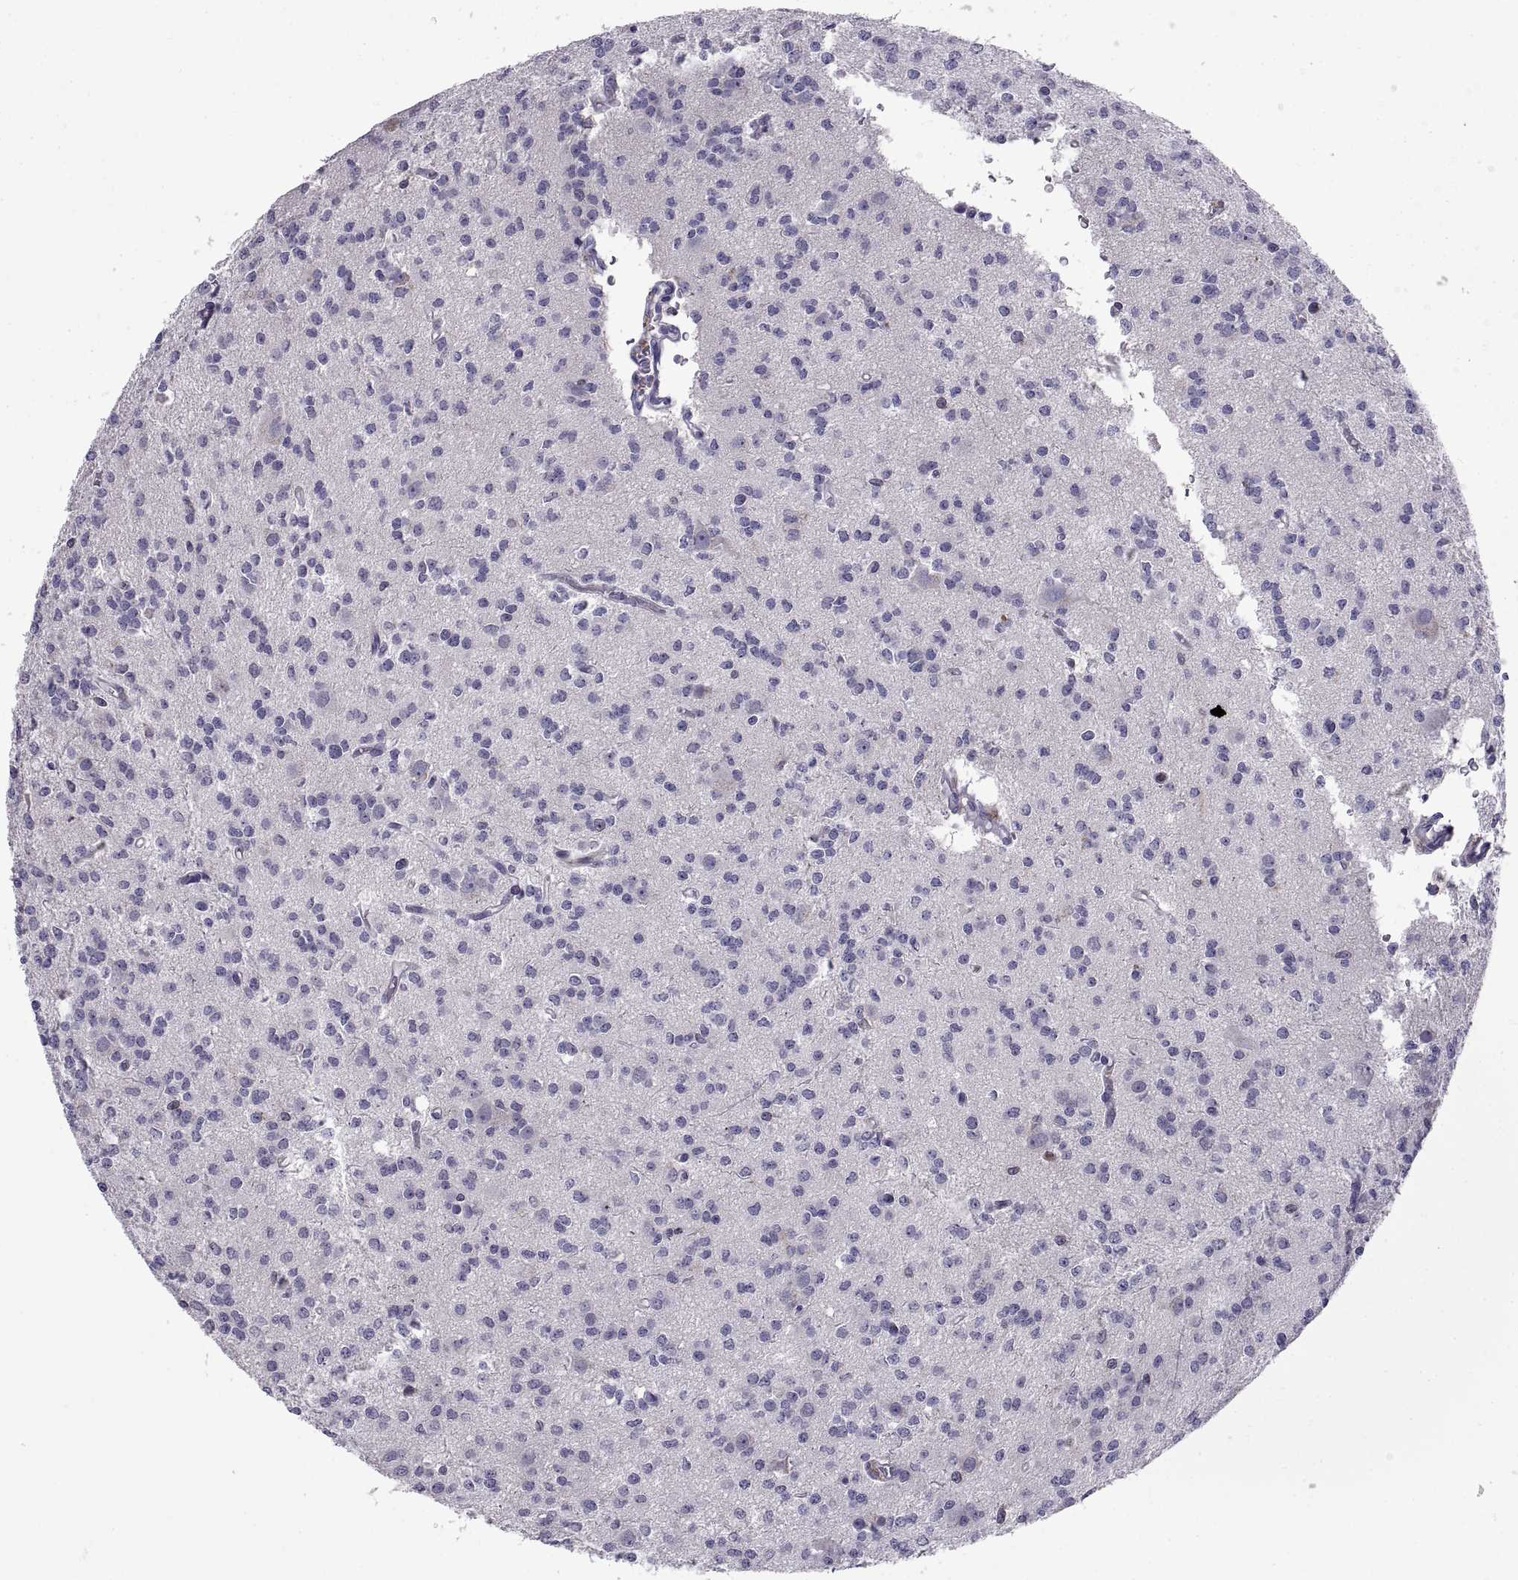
{"staining": {"intensity": "negative", "quantity": "none", "location": "none"}, "tissue": "glioma", "cell_type": "Tumor cells", "image_type": "cancer", "snomed": [{"axis": "morphology", "description": "Glioma, malignant, Low grade"}, {"axis": "topography", "description": "Brain"}], "caption": "Immunohistochemistry (IHC) micrograph of neoplastic tissue: human malignant glioma (low-grade) stained with DAB (3,3'-diaminobenzidine) demonstrates no significant protein staining in tumor cells. The staining is performed using DAB brown chromogen with nuclei counter-stained in using hematoxylin.", "gene": "DOK3", "patient": {"sex": "male", "age": 27}}